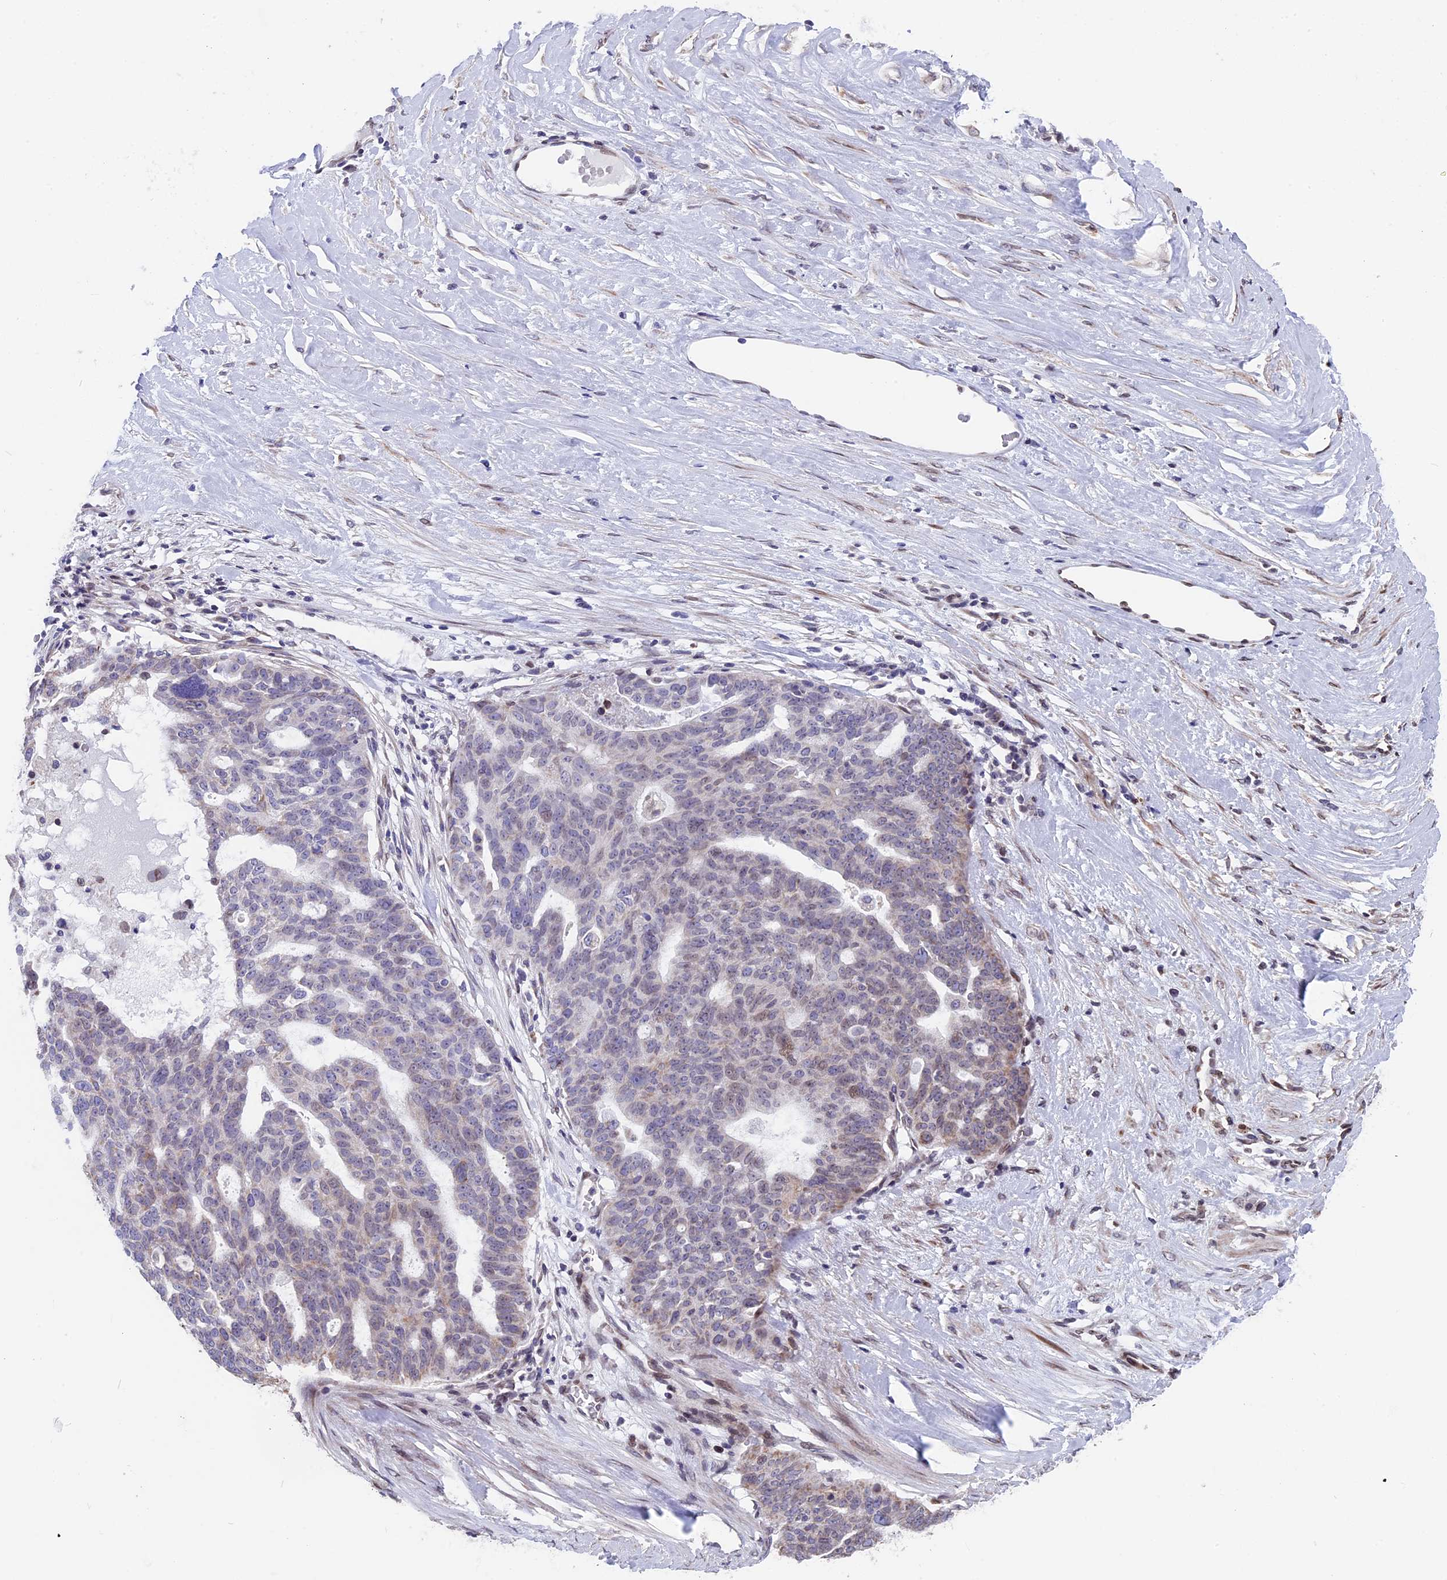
{"staining": {"intensity": "weak", "quantity": "<25%", "location": "cytoplasmic/membranous"}, "tissue": "ovarian cancer", "cell_type": "Tumor cells", "image_type": "cancer", "snomed": [{"axis": "morphology", "description": "Cystadenocarcinoma, serous, NOS"}, {"axis": "topography", "description": "Ovary"}], "caption": "Immunohistochemical staining of human serous cystadenocarcinoma (ovarian) demonstrates no significant staining in tumor cells.", "gene": "PTCHD4", "patient": {"sex": "female", "age": 59}}